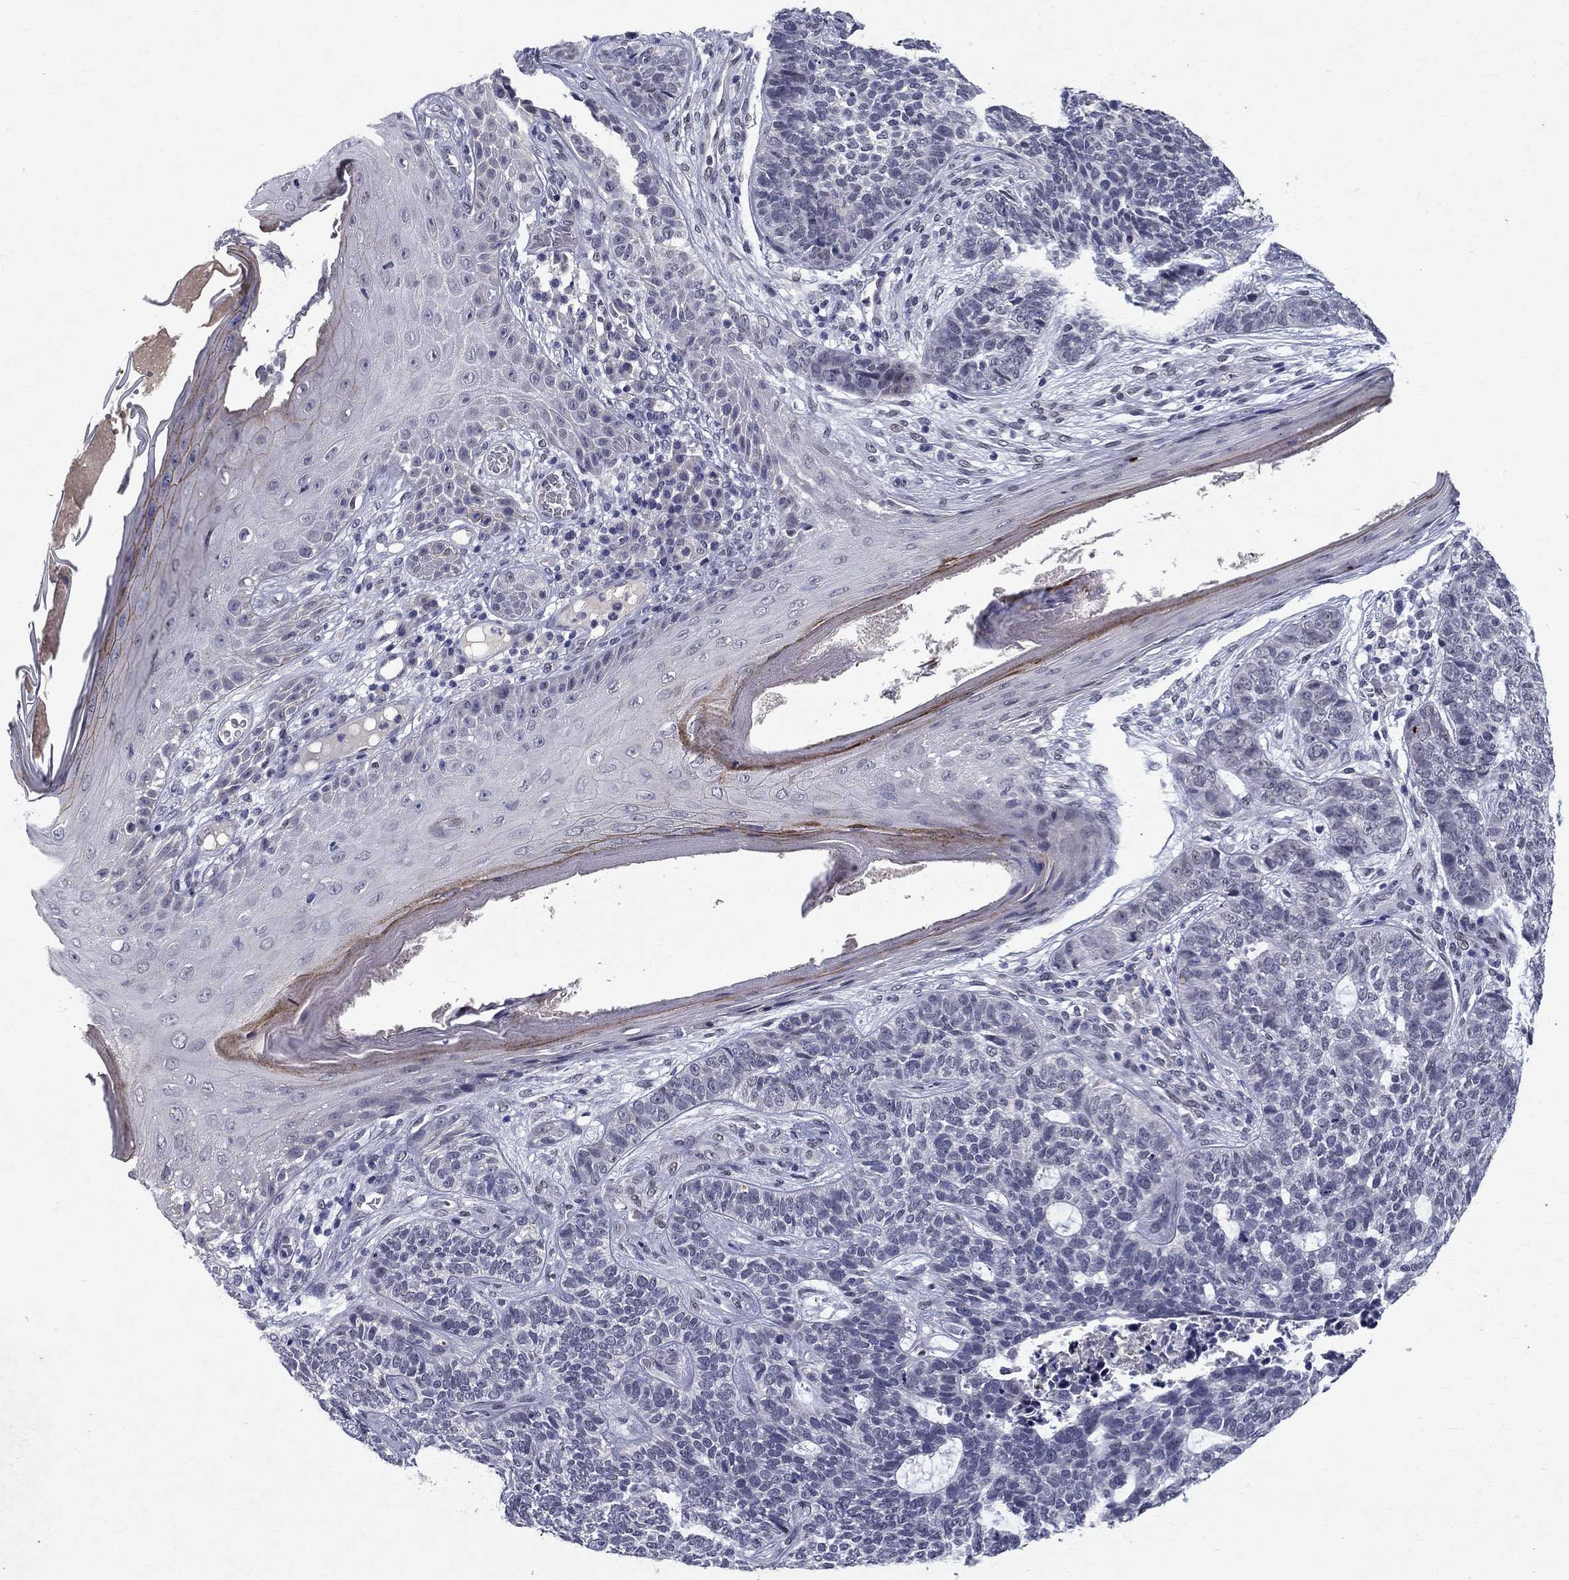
{"staining": {"intensity": "negative", "quantity": "none", "location": "none"}, "tissue": "skin cancer", "cell_type": "Tumor cells", "image_type": "cancer", "snomed": [{"axis": "morphology", "description": "Basal cell carcinoma"}, {"axis": "topography", "description": "Skin"}], "caption": "Immunohistochemical staining of skin cancer (basal cell carcinoma) reveals no significant expression in tumor cells. (DAB (3,3'-diaminobenzidine) immunohistochemistry with hematoxylin counter stain).", "gene": "RBFOX1", "patient": {"sex": "female", "age": 69}}